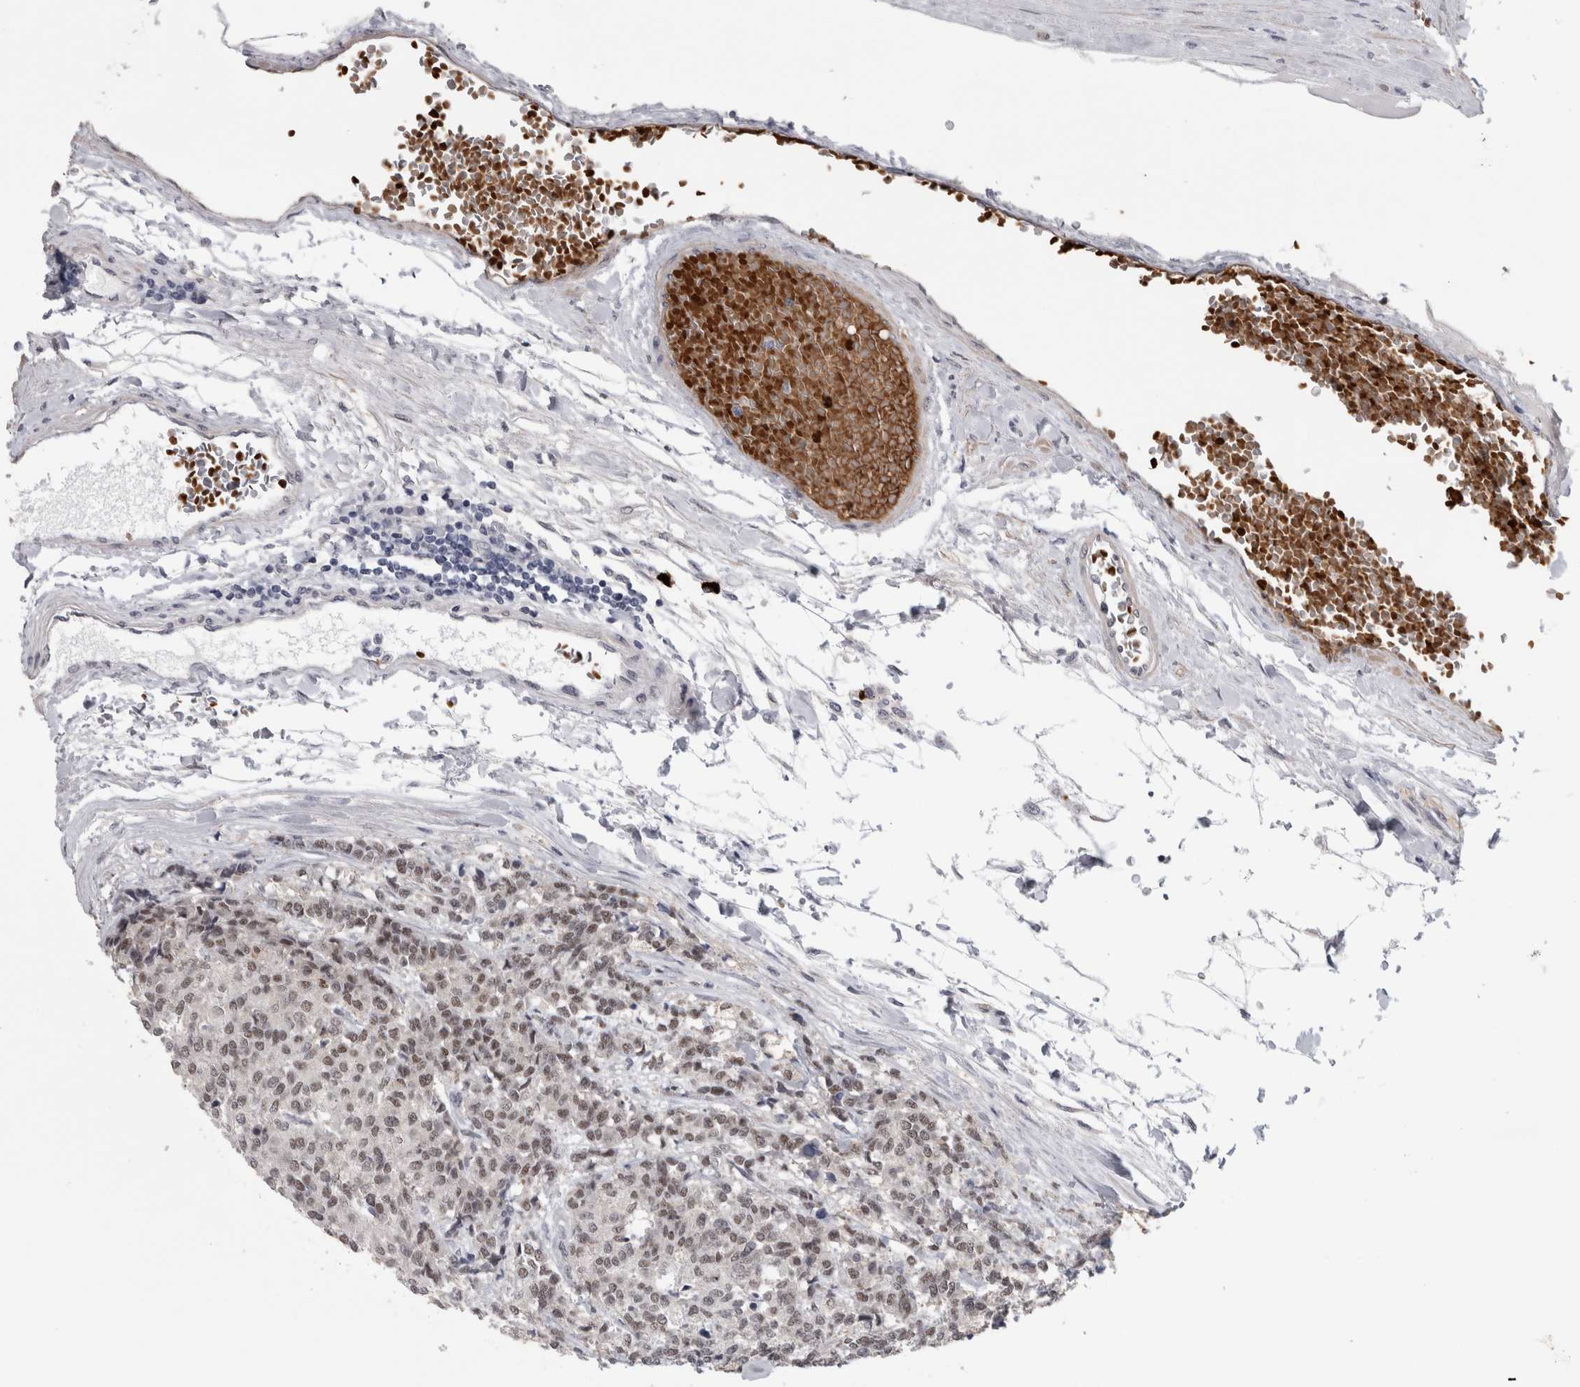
{"staining": {"intensity": "moderate", "quantity": ">75%", "location": "nuclear"}, "tissue": "carcinoid", "cell_type": "Tumor cells", "image_type": "cancer", "snomed": [{"axis": "morphology", "description": "Carcinoid, malignant, NOS"}, {"axis": "topography", "description": "Pancreas"}], "caption": "A photomicrograph of human carcinoid (malignant) stained for a protein exhibits moderate nuclear brown staining in tumor cells. (brown staining indicates protein expression, while blue staining denotes nuclei).", "gene": "PEBP4", "patient": {"sex": "female", "age": 54}}